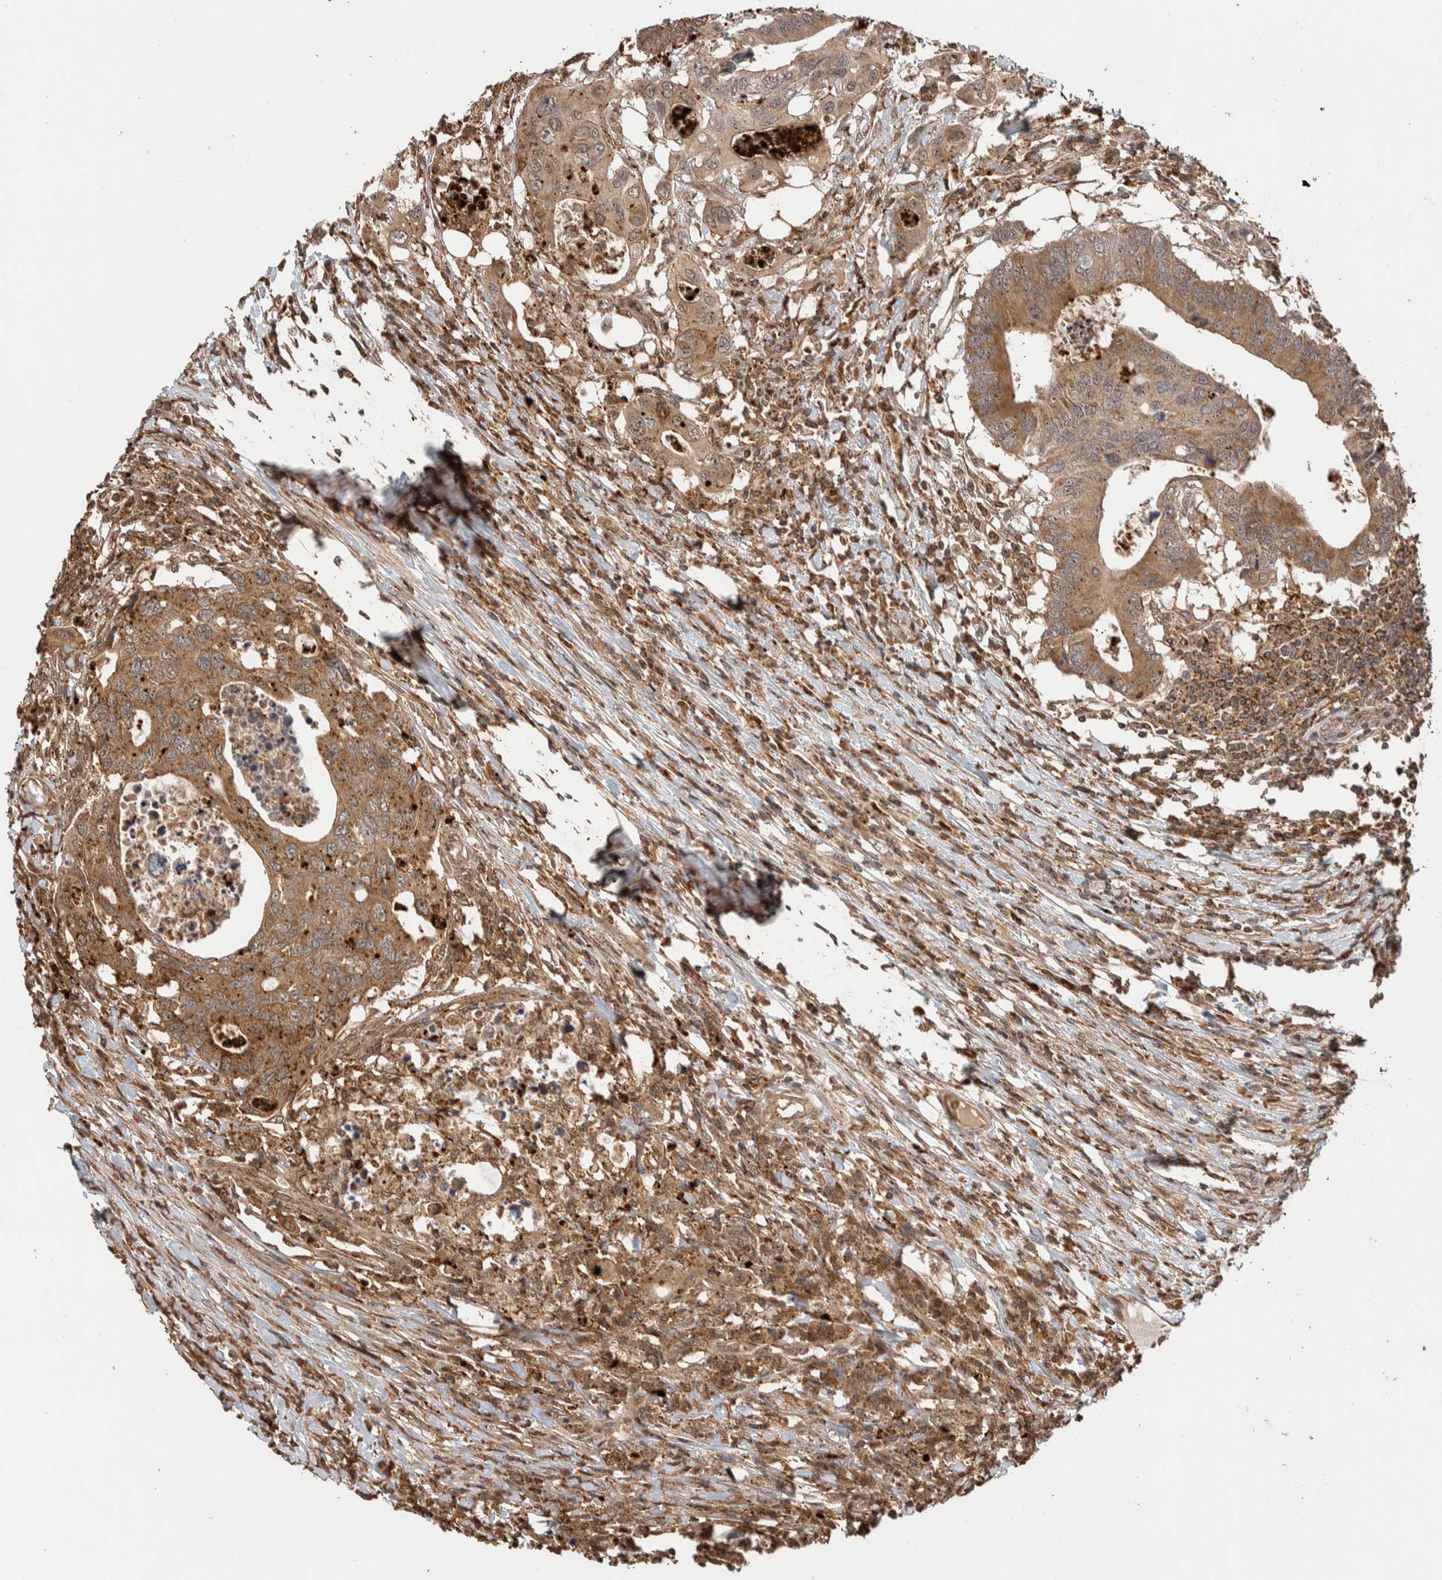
{"staining": {"intensity": "moderate", "quantity": ">75%", "location": "cytoplasmic/membranous"}, "tissue": "colorectal cancer", "cell_type": "Tumor cells", "image_type": "cancer", "snomed": [{"axis": "morphology", "description": "Adenocarcinoma, NOS"}, {"axis": "topography", "description": "Colon"}], "caption": "Protein expression analysis of colorectal cancer reveals moderate cytoplasmic/membranous staining in about >75% of tumor cells.", "gene": "VPS53", "patient": {"sex": "male", "age": 71}}